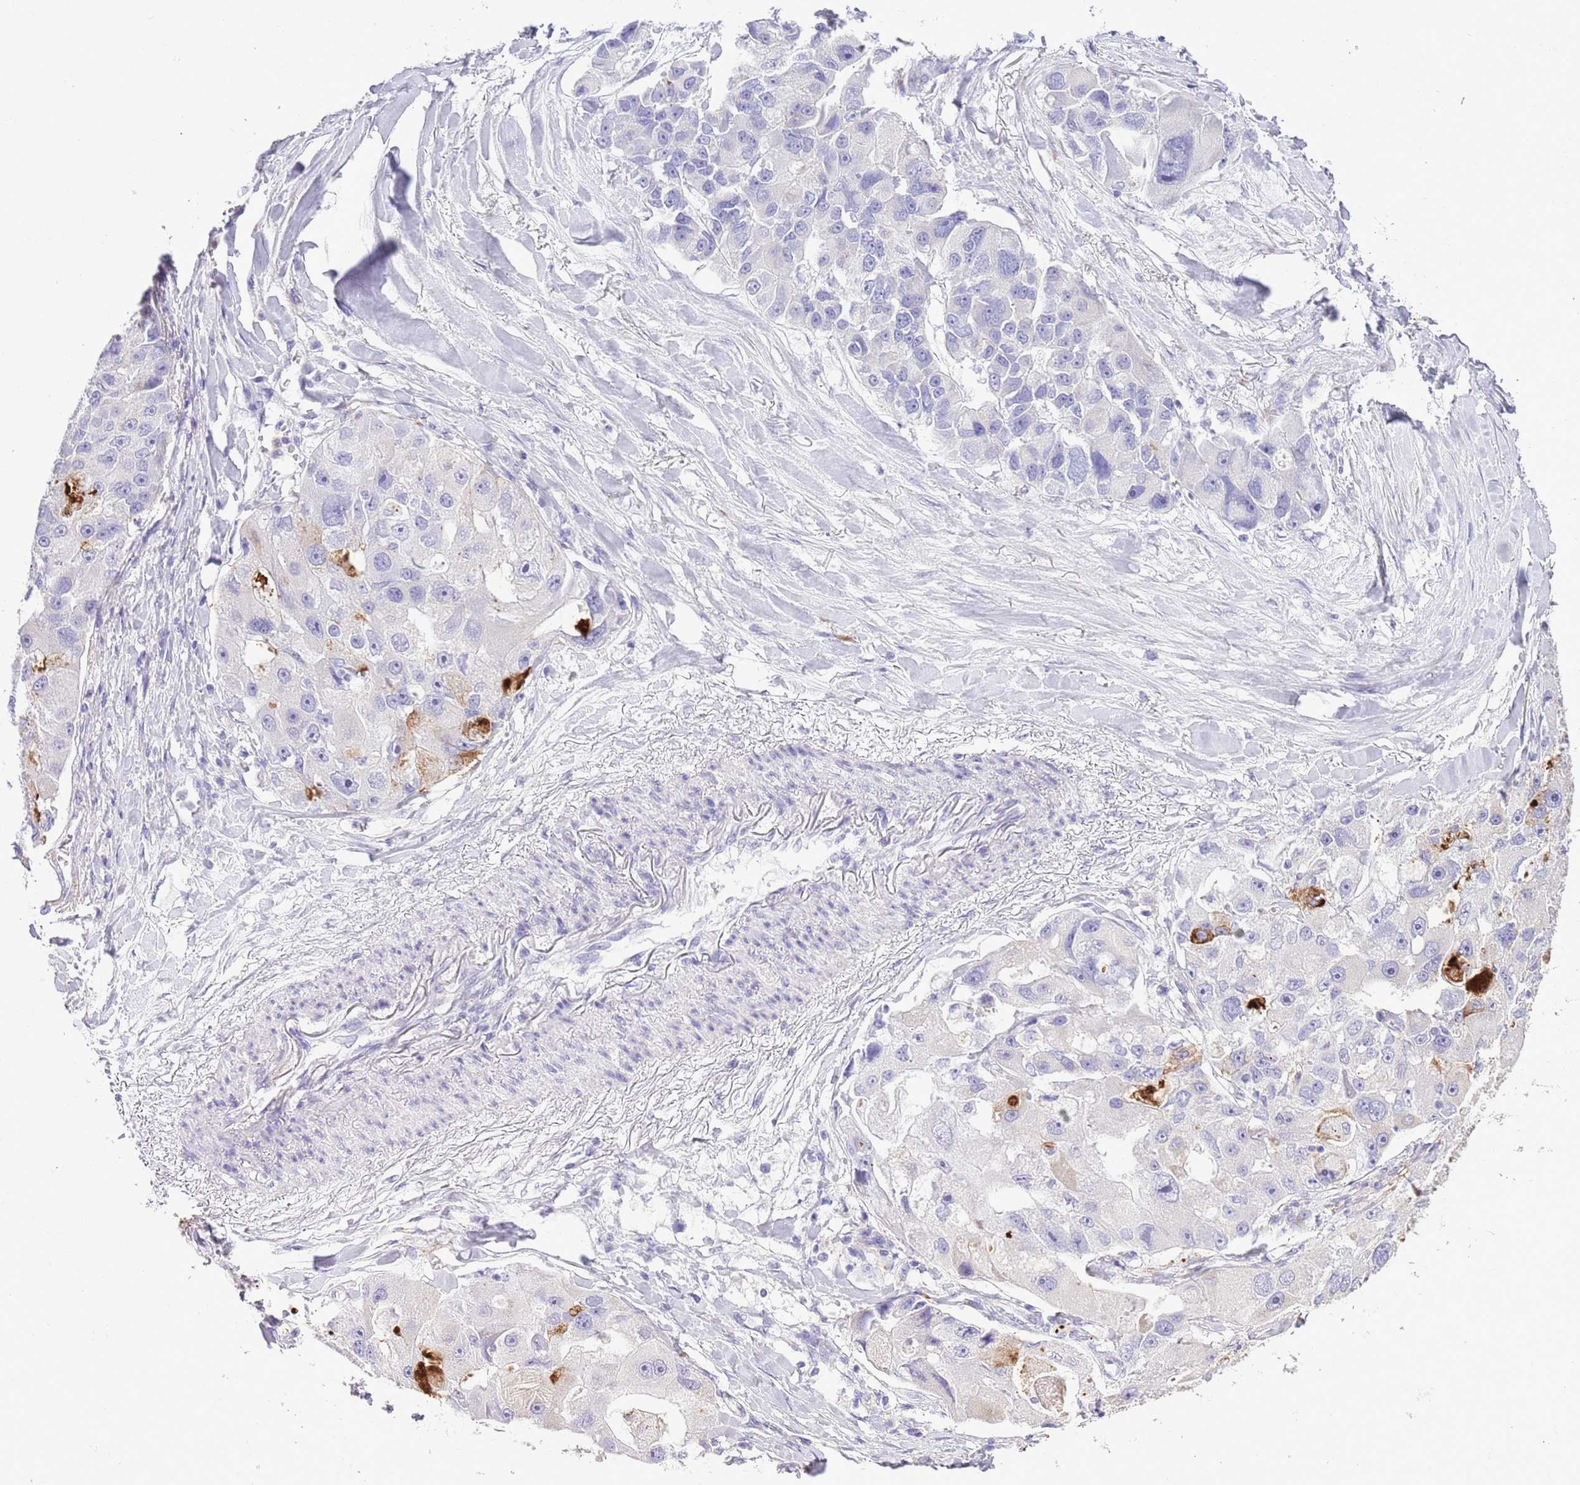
{"staining": {"intensity": "strong", "quantity": "<25%", "location": "cytoplasmic/membranous"}, "tissue": "lung cancer", "cell_type": "Tumor cells", "image_type": "cancer", "snomed": [{"axis": "morphology", "description": "Adenocarcinoma, NOS"}, {"axis": "topography", "description": "Lung"}], "caption": "Protein expression analysis of lung adenocarcinoma shows strong cytoplasmic/membranous positivity in approximately <25% of tumor cells.", "gene": "OR2Z1", "patient": {"sex": "female", "age": 54}}